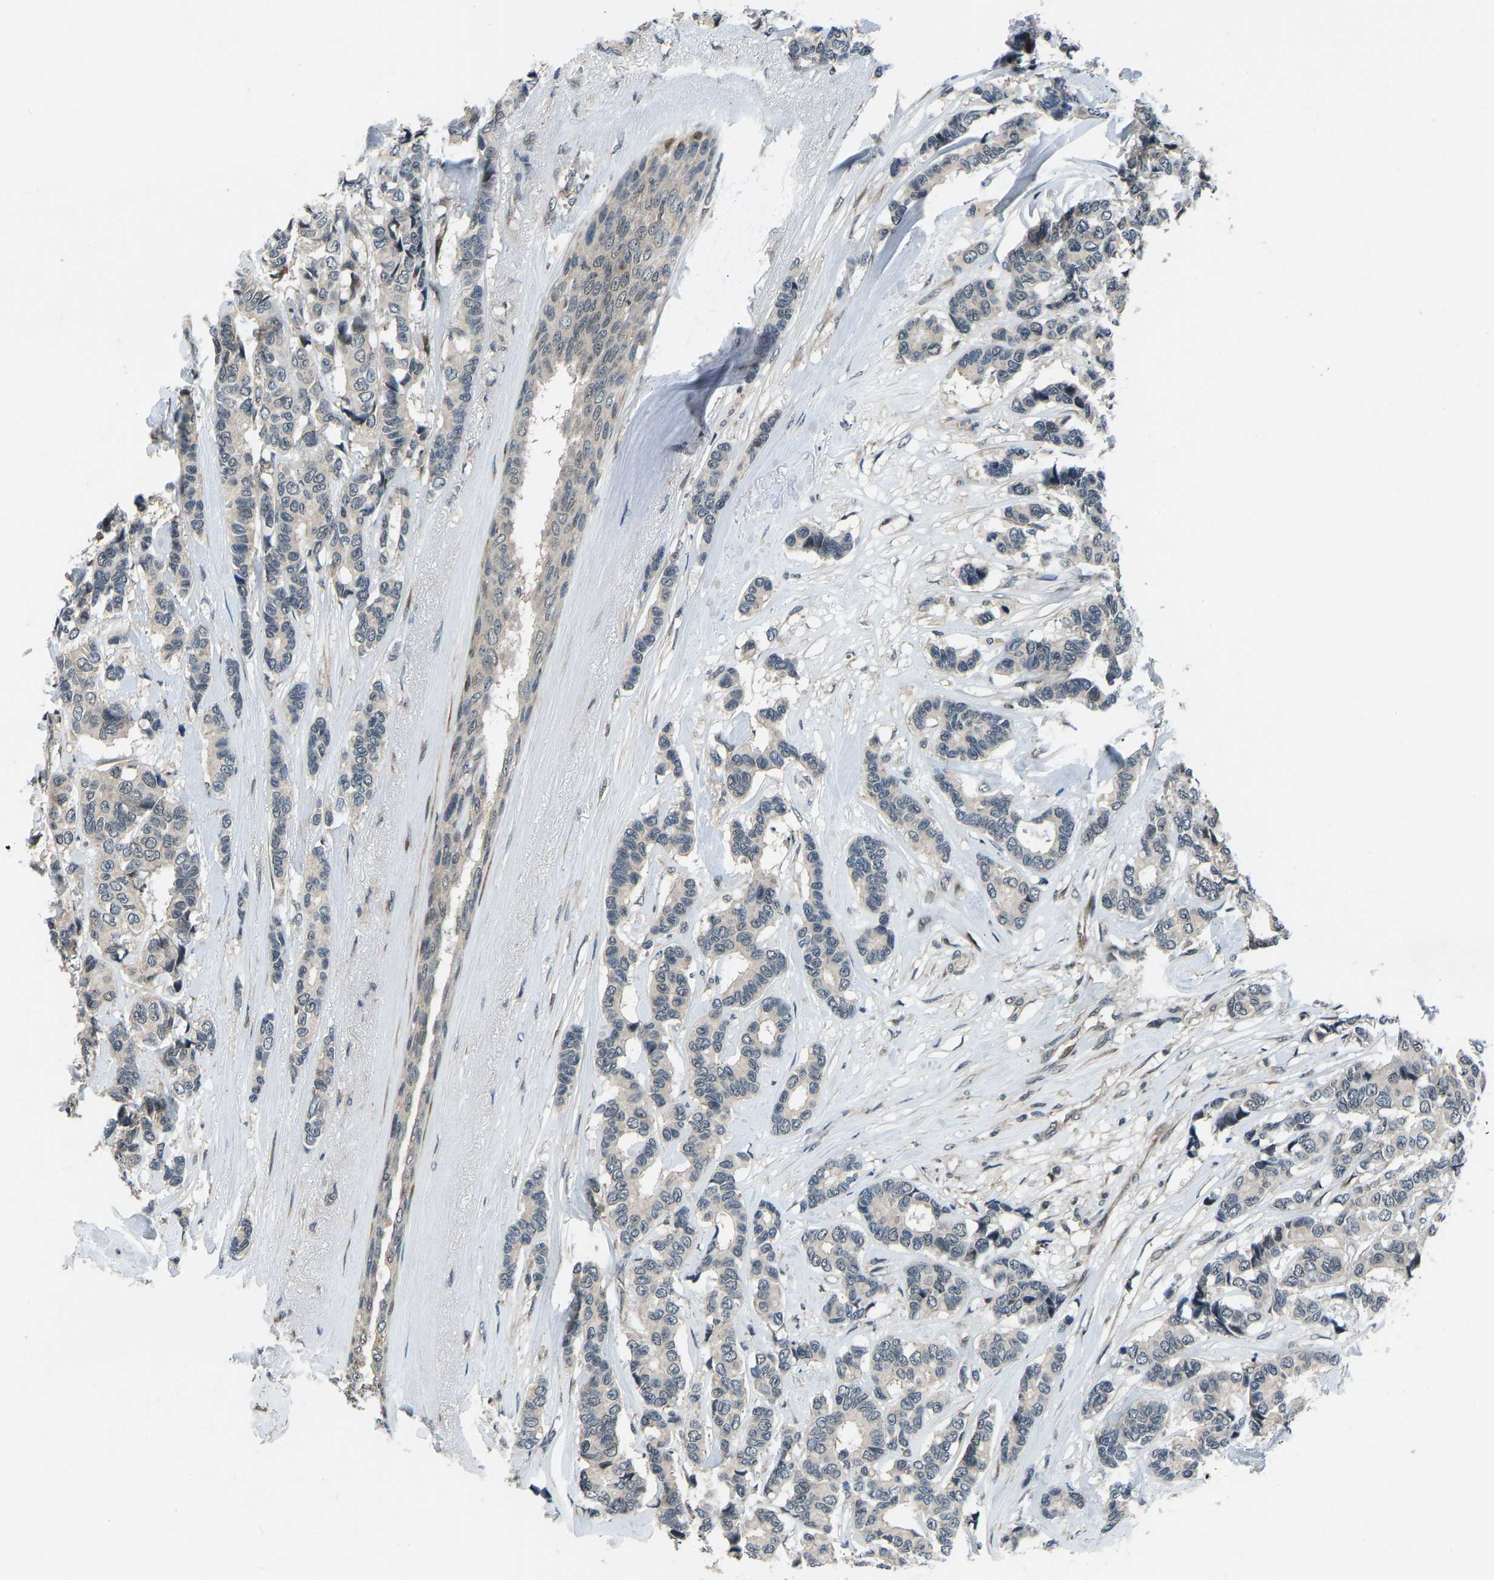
{"staining": {"intensity": "negative", "quantity": "none", "location": "none"}, "tissue": "breast cancer", "cell_type": "Tumor cells", "image_type": "cancer", "snomed": [{"axis": "morphology", "description": "Duct carcinoma"}, {"axis": "topography", "description": "Breast"}], "caption": "Immunohistochemistry (IHC) image of neoplastic tissue: human breast cancer stained with DAB shows no significant protein expression in tumor cells. (Brightfield microscopy of DAB IHC at high magnification).", "gene": "RLIM", "patient": {"sex": "female", "age": 87}}